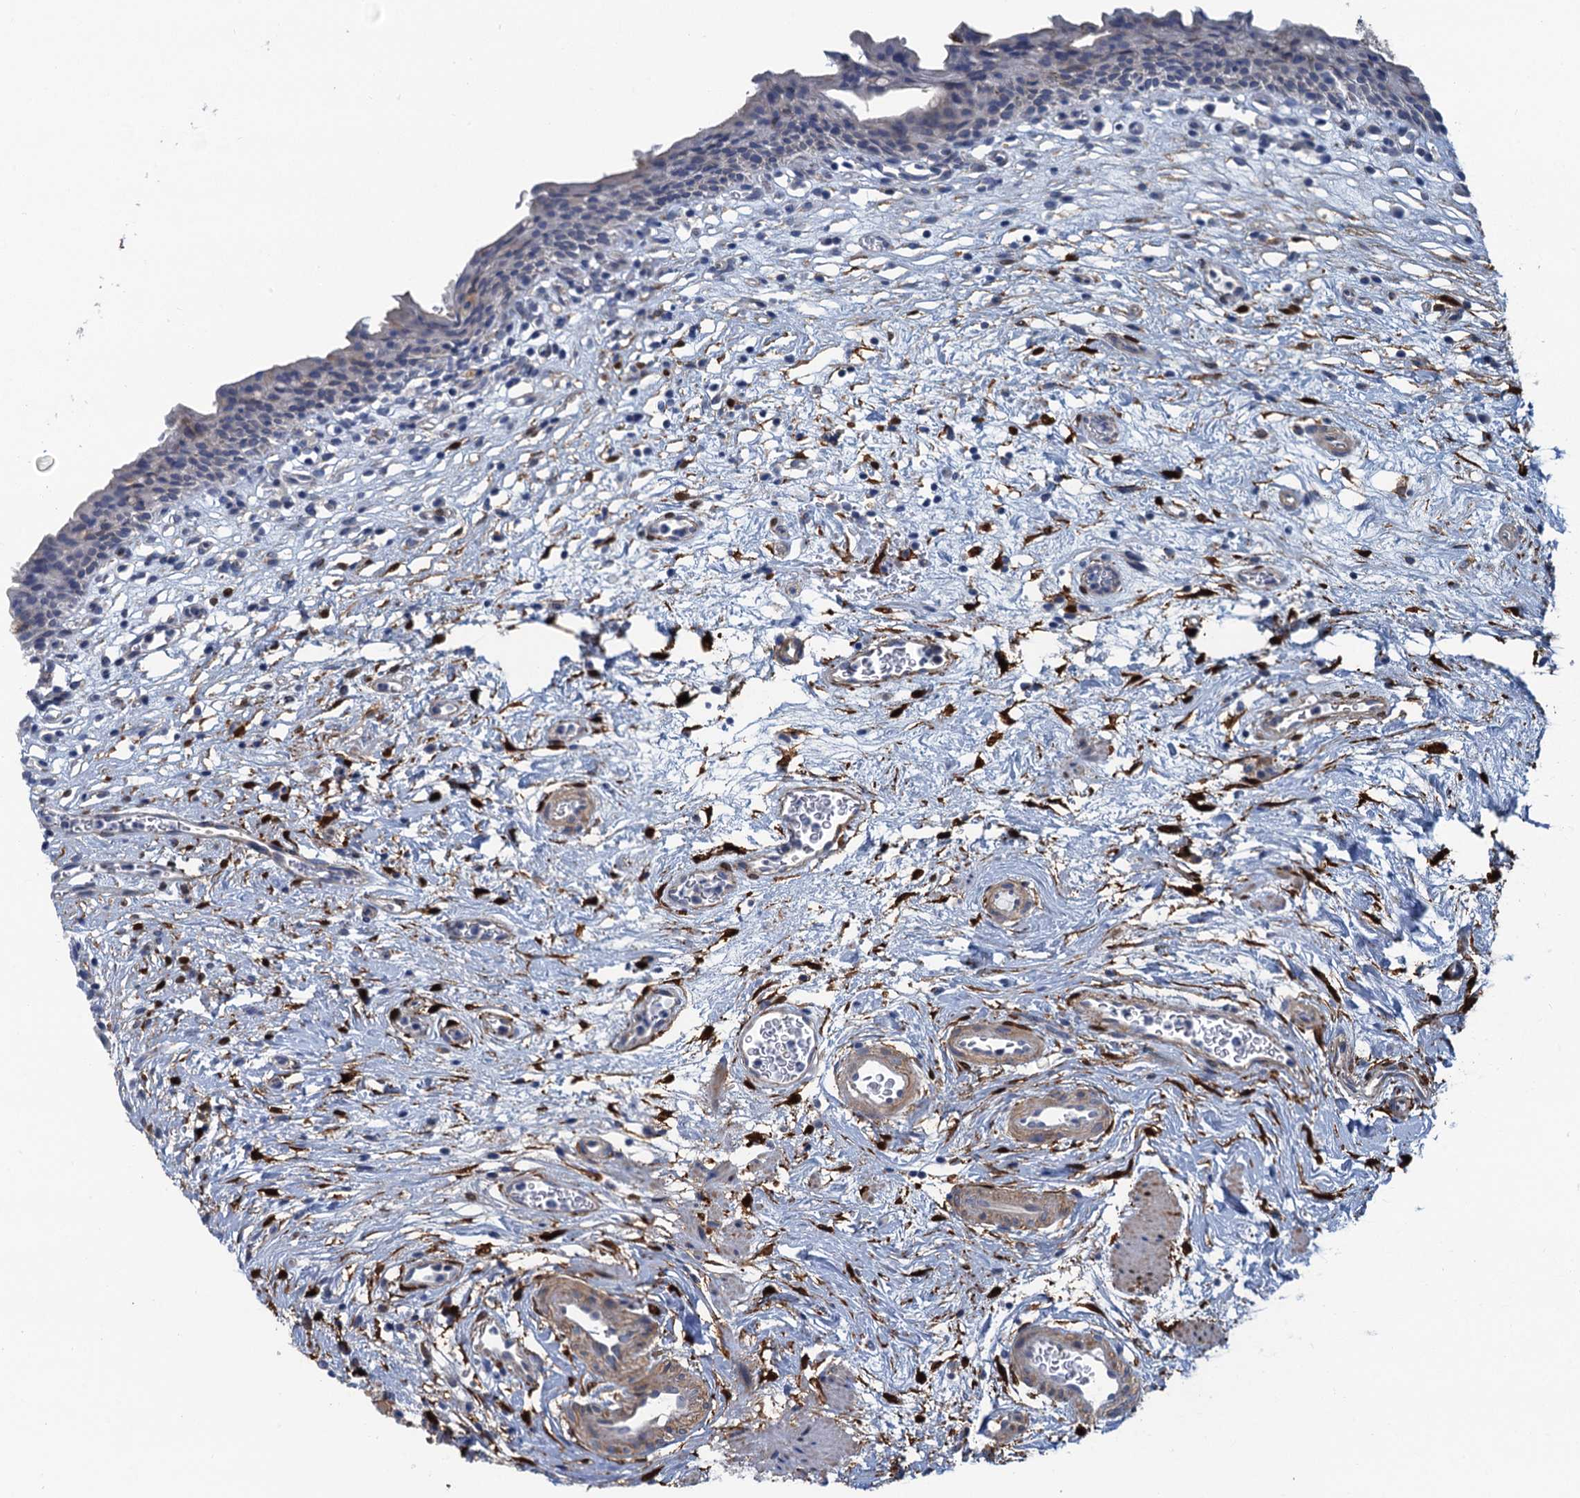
{"staining": {"intensity": "negative", "quantity": "none", "location": "none"}, "tissue": "urinary bladder", "cell_type": "Urothelial cells", "image_type": "normal", "snomed": [{"axis": "morphology", "description": "Normal tissue, NOS"}, {"axis": "morphology", "description": "Inflammation, NOS"}, {"axis": "topography", "description": "Urinary bladder"}], "caption": "This is an immunohistochemistry (IHC) photomicrograph of benign urinary bladder. There is no expression in urothelial cells.", "gene": "POGLUT3", "patient": {"sex": "male", "age": 63}}